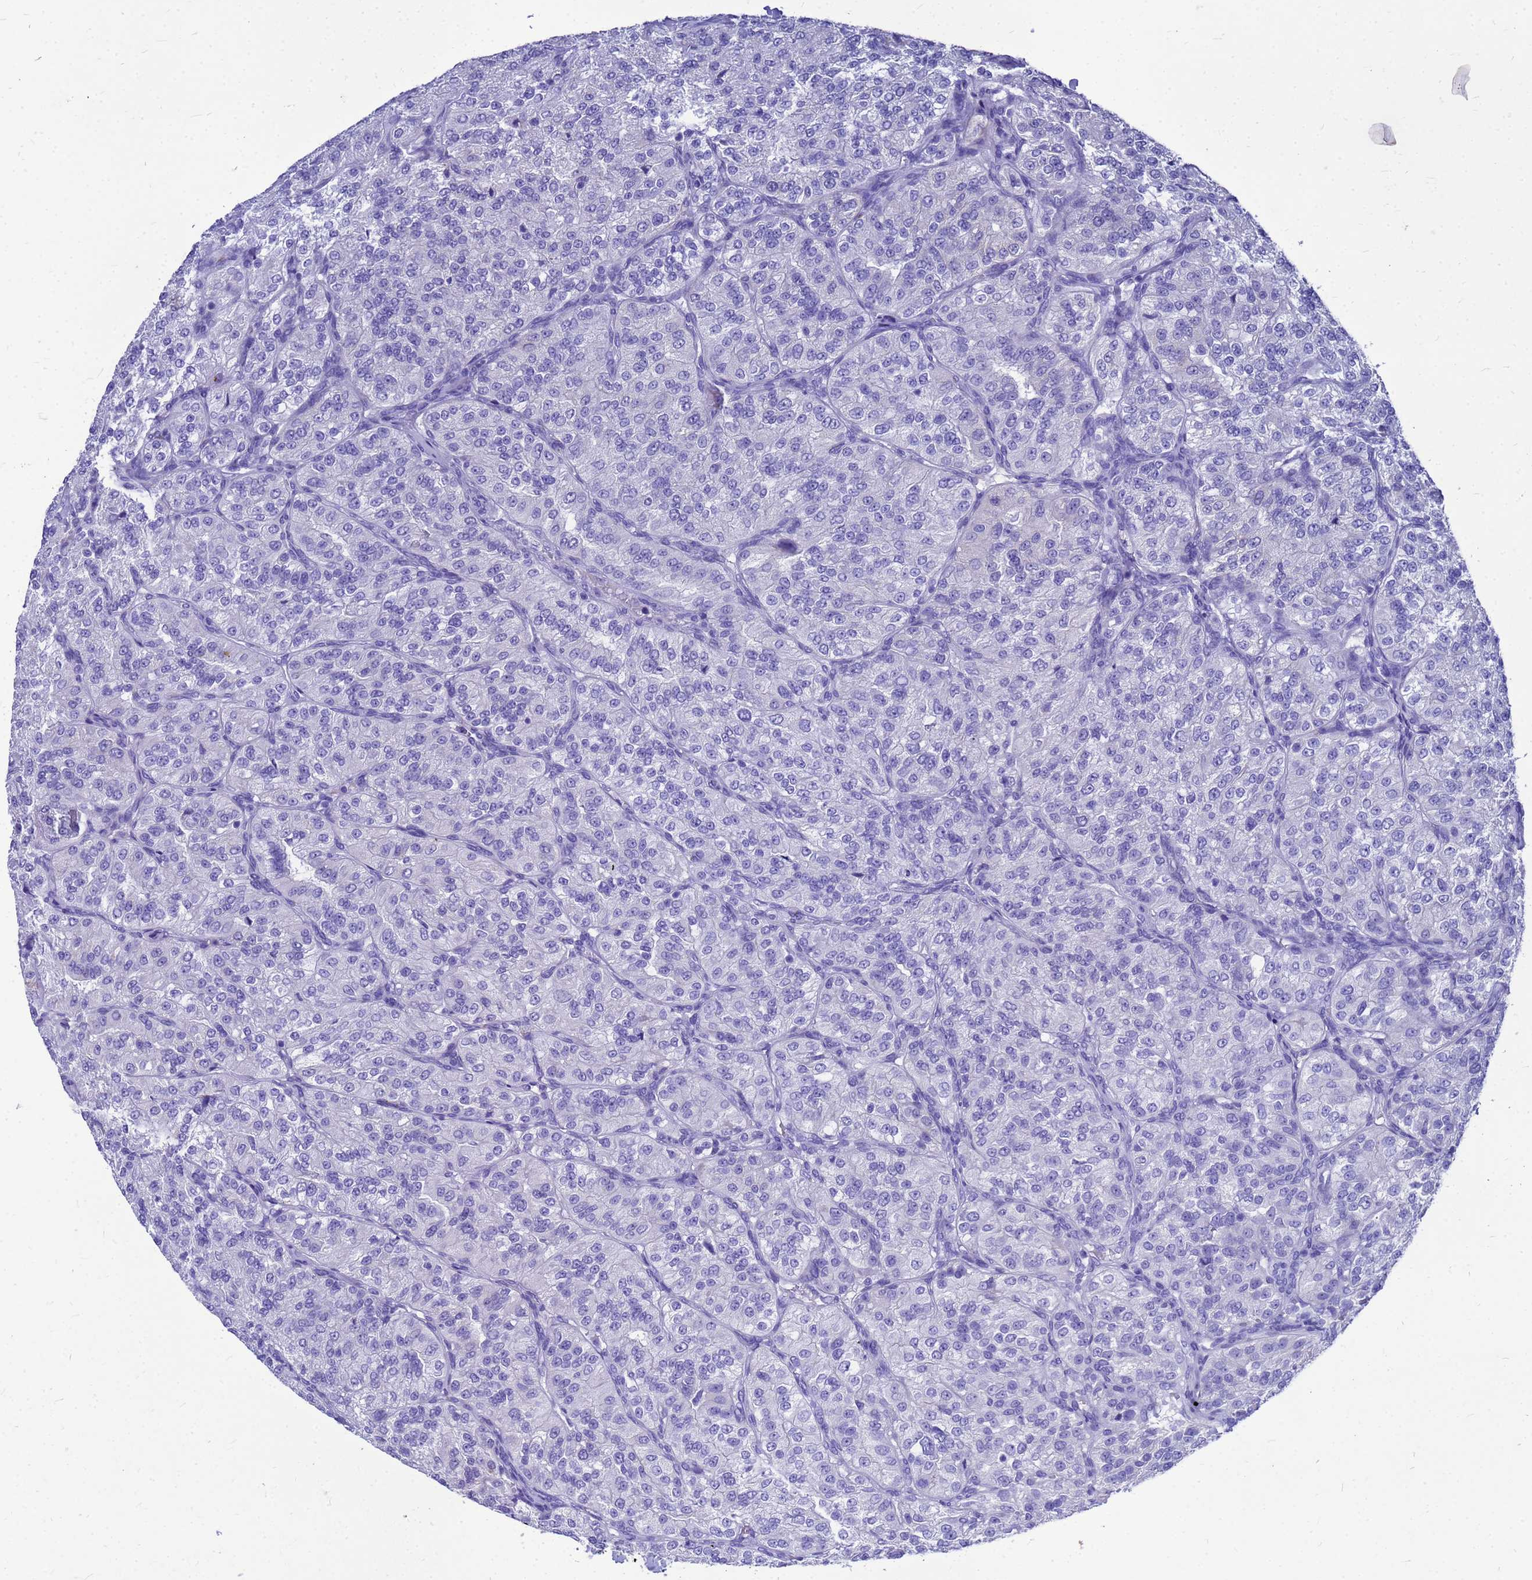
{"staining": {"intensity": "negative", "quantity": "none", "location": "none"}, "tissue": "renal cancer", "cell_type": "Tumor cells", "image_type": "cancer", "snomed": [{"axis": "morphology", "description": "Adenocarcinoma, NOS"}, {"axis": "topography", "description": "Kidney"}], "caption": "IHC photomicrograph of neoplastic tissue: human renal cancer stained with DAB (3,3'-diaminobenzidine) exhibits no significant protein positivity in tumor cells.", "gene": "OR52E2", "patient": {"sex": "female", "age": 63}}